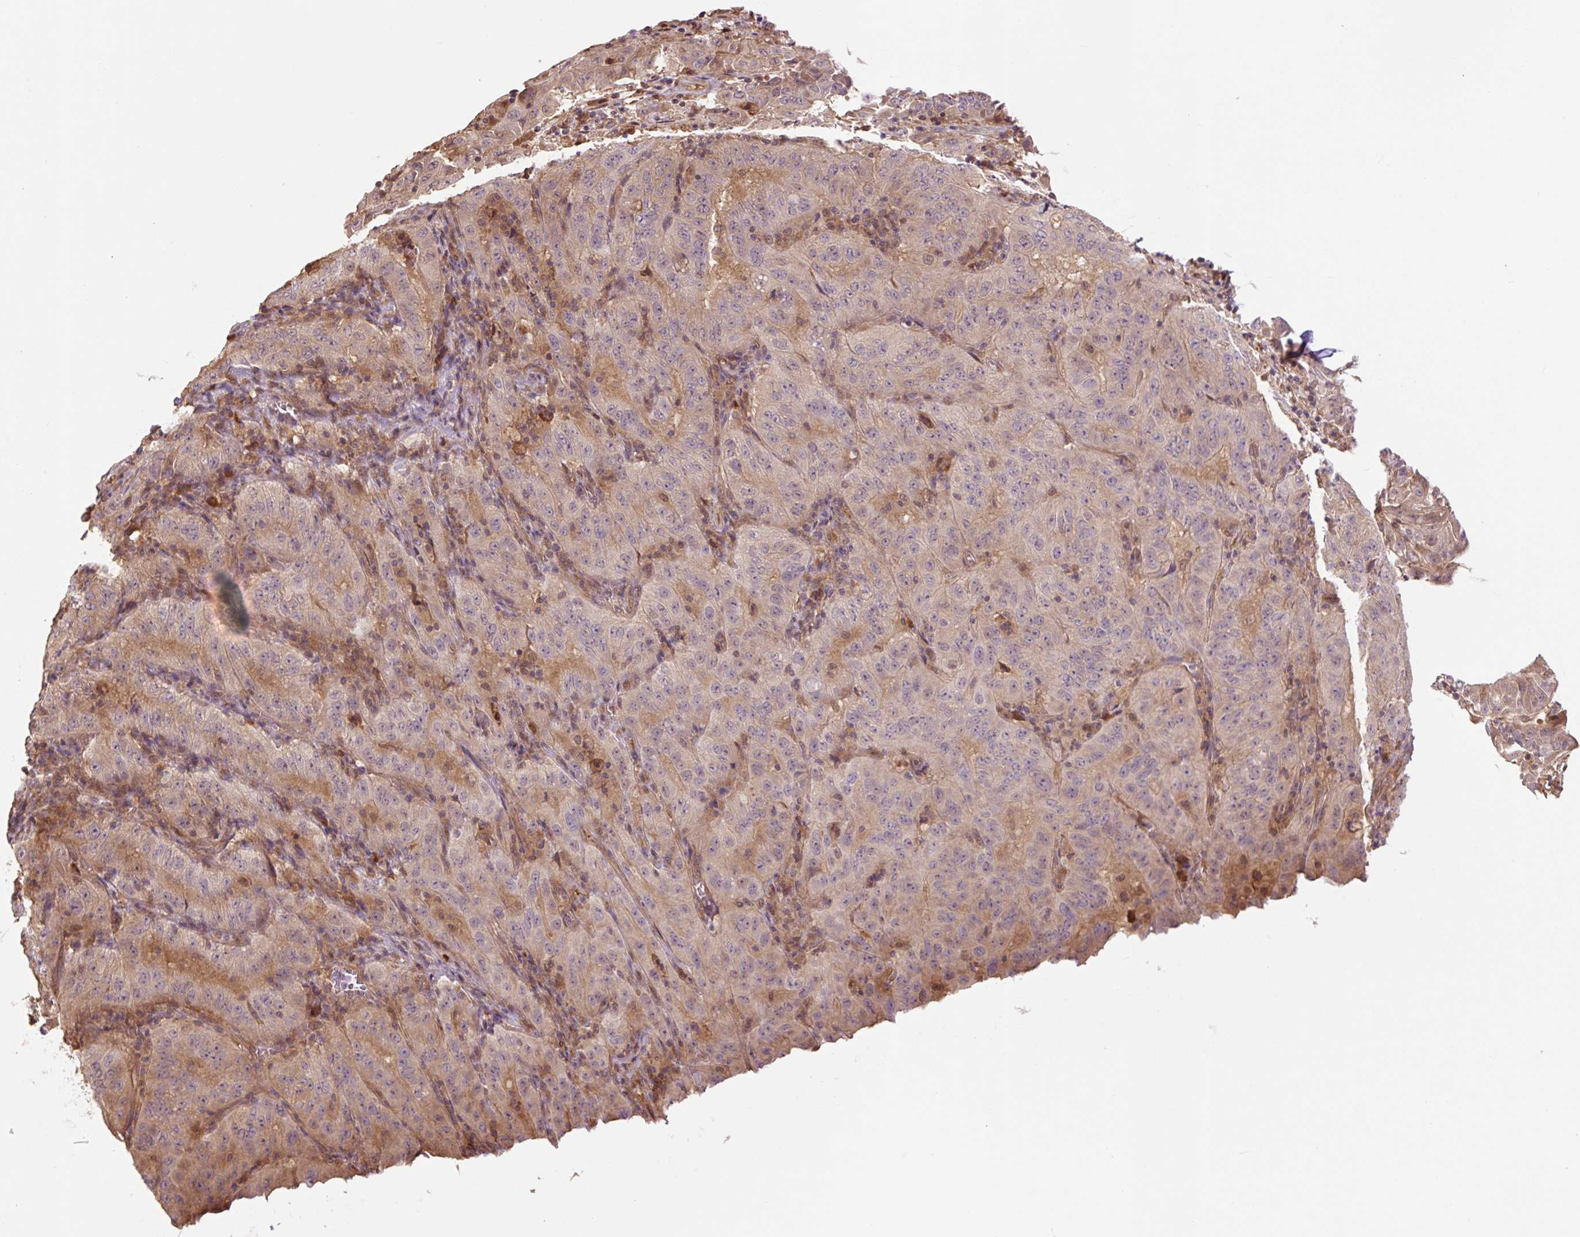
{"staining": {"intensity": "weak", "quantity": "<25%", "location": "cytoplasmic/membranous"}, "tissue": "pancreatic cancer", "cell_type": "Tumor cells", "image_type": "cancer", "snomed": [{"axis": "morphology", "description": "Adenocarcinoma, NOS"}, {"axis": "topography", "description": "Pancreas"}], "caption": "Image shows no significant protein expression in tumor cells of adenocarcinoma (pancreatic).", "gene": "TPT1", "patient": {"sex": "male", "age": 63}}